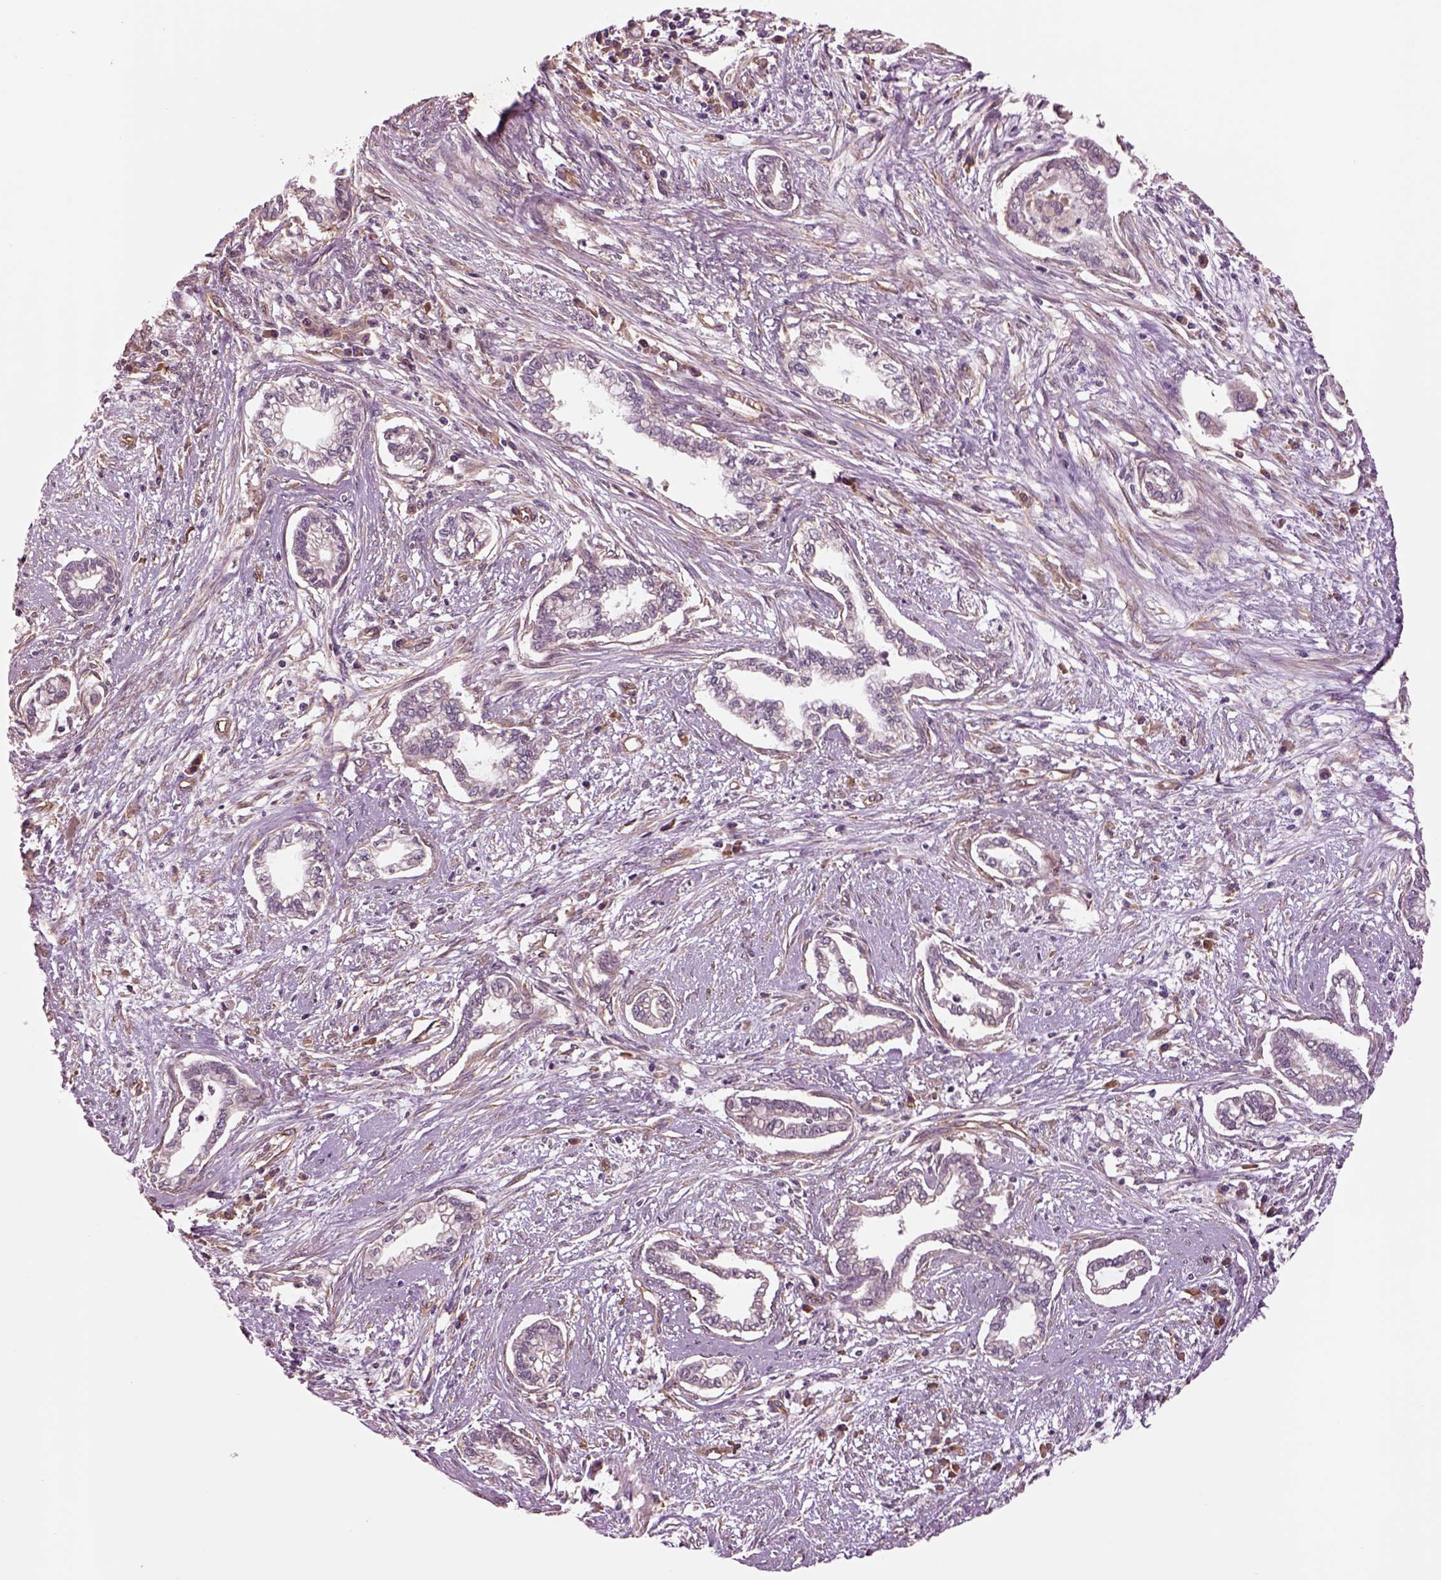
{"staining": {"intensity": "negative", "quantity": "none", "location": "none"}, "tissue": "cervical cancer", "cell_type": "Tumor cells", "image_type": "cancer", "snomed": [{"axis": "morphology", "description": "Adenocarcinoma, NOS"}, {"axis": "topography", "description": "Cervix"}], "caption": "This is a image of immunohistochemistry staining of cervical cancer, which shows no positivity in tumor cells.", "gene": "HTR1B", "patient": {"sex": "female", "age": 62}}